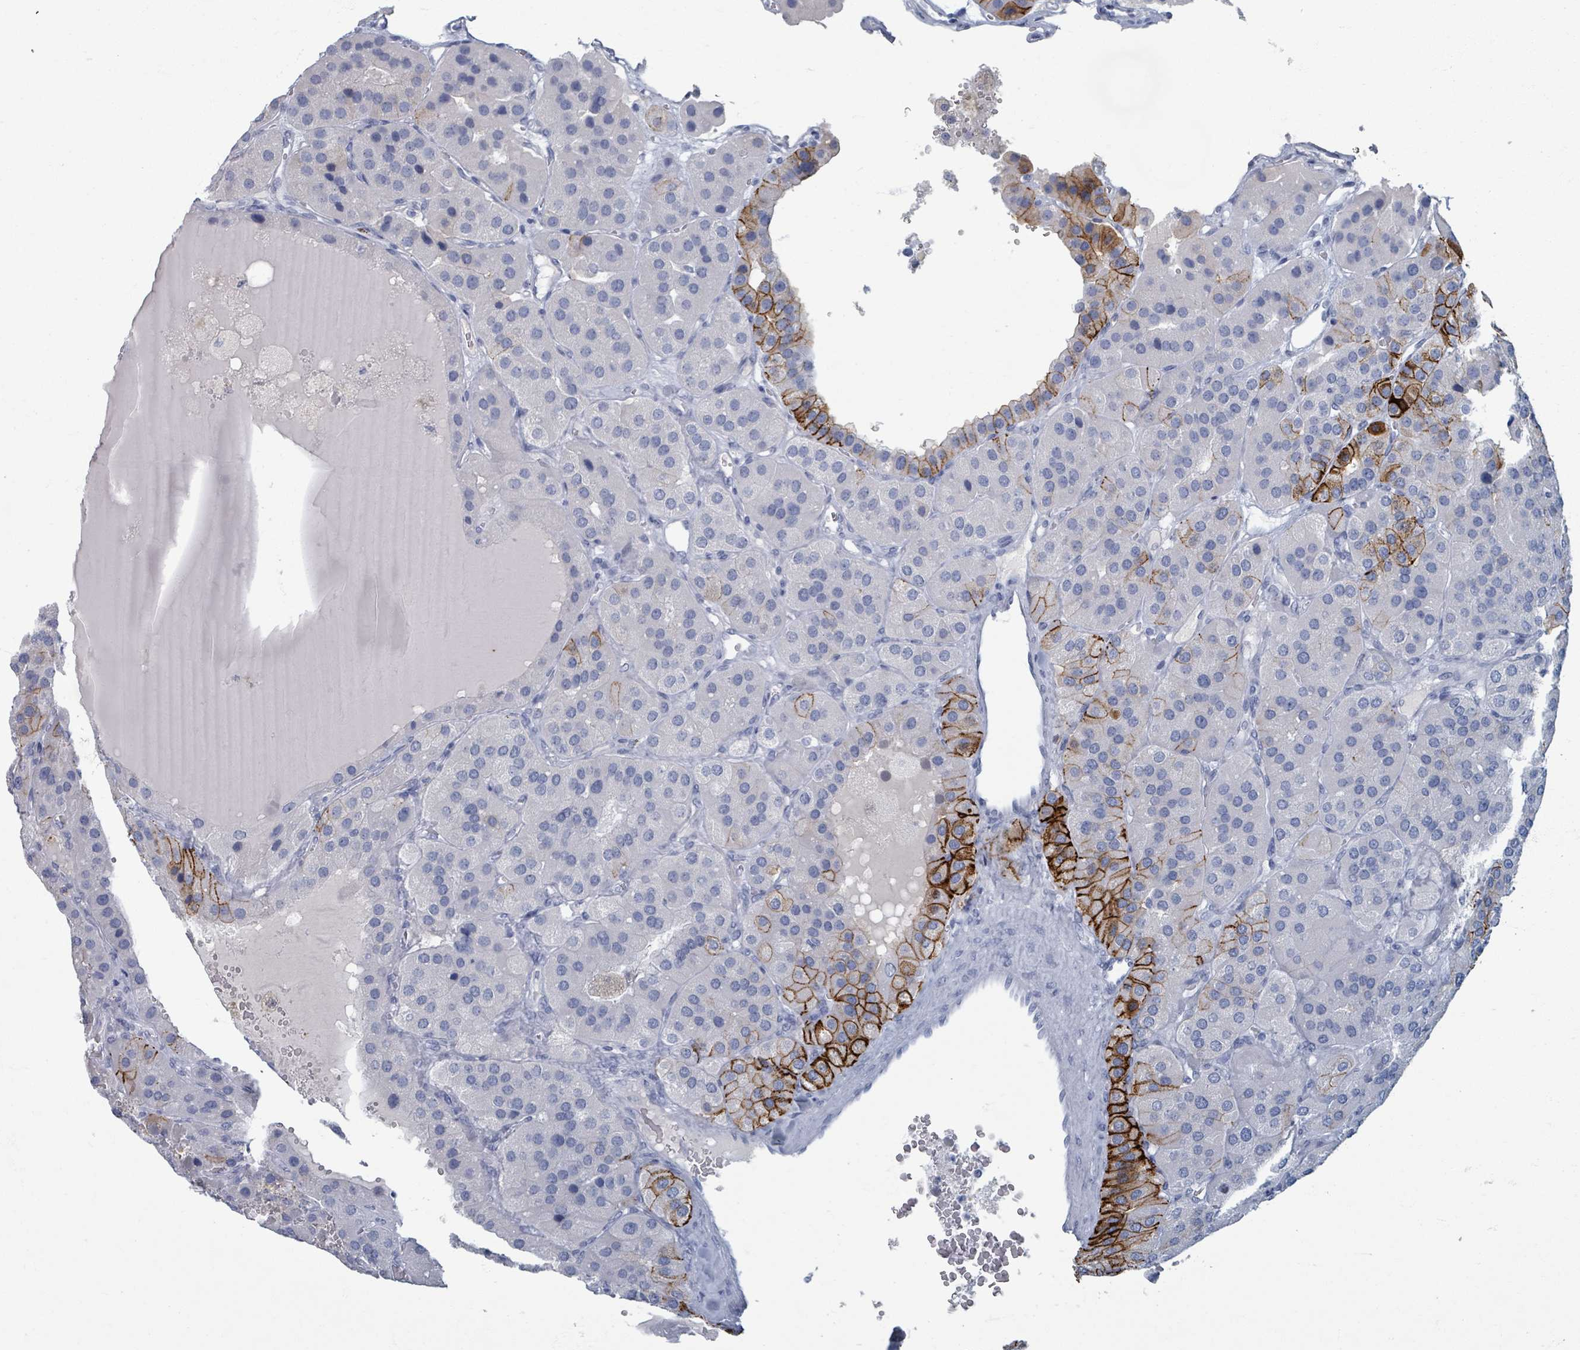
{"staining": {"intensity": "strong", "quantity": "<25%", "location": "cytoplasmic/membranous"}, "tissue": "parathyroid gland", "cell_type": "Glandular cells", "image_type": "normal", "snomed": [{"axis": "morphology", "description": "Normal tissue, NOS"}, {"axis": "morphology", "description": "Adenoma, NOS"}, {"axis": "topography", "description": "Parathyroid gland"}], "caption": "This is a micrograph of immunohistochemistry (IHC) staining of normal parathyroid gland, which shows strong positivity in the cytoplasmic/membranous of glandular cells.", "gene": "TAS2R1", "patient": {"sex": "female", "age": 86}}